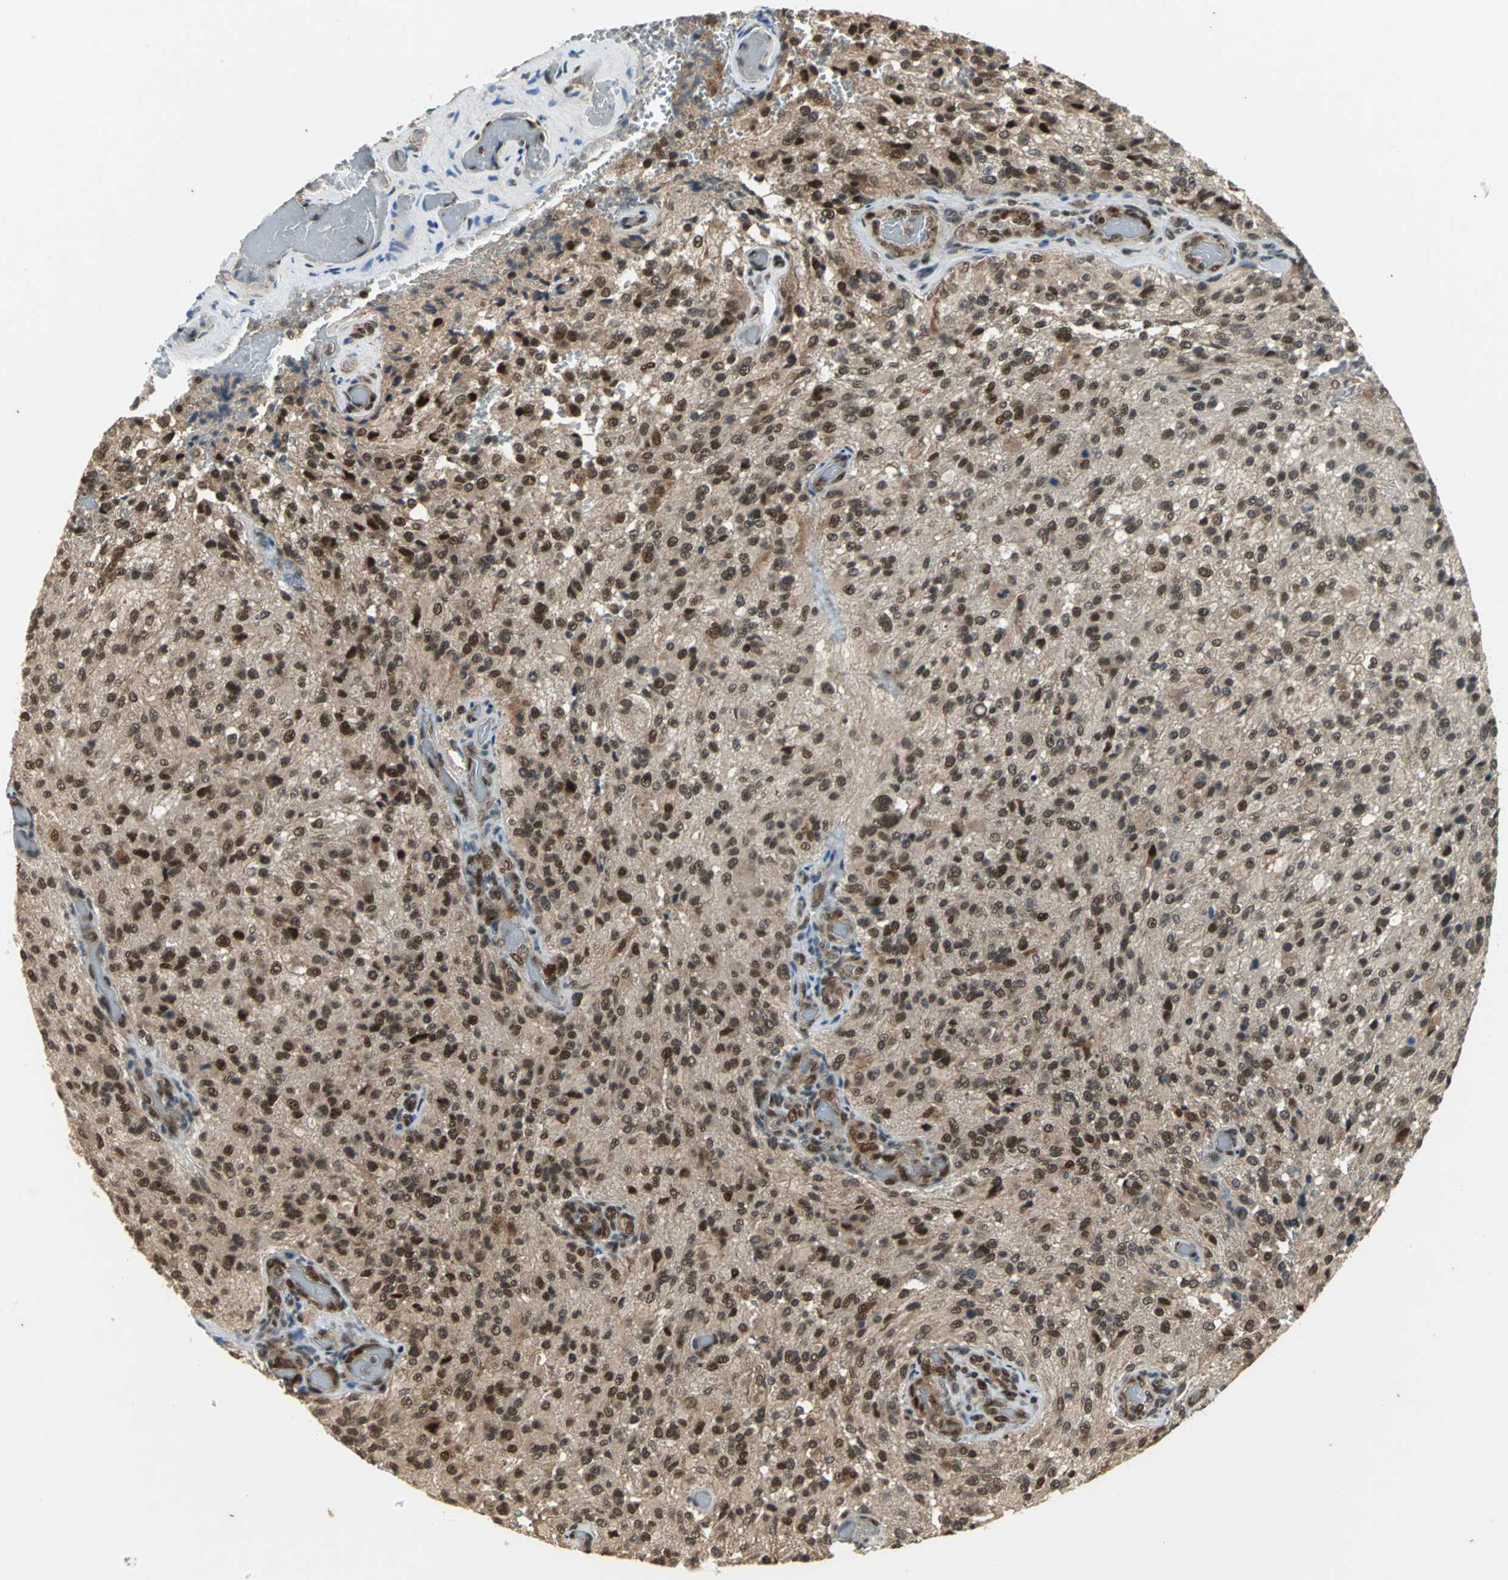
{"staining": {"intensity": "weak", "quantity": "25%-75%", "location": "cytoplasmic/membranous,nuclear"}, "tissue": "glioma", "cell_type": "Tumor cells", "image_type": "cancer", "snomed": [{"axis": "morphology", "description": "Normal tissue, NOS"}, {"axis": "morphology", "description": "Glioma, malignant, High grade"}, {"axis": "topography", "description": "Cerebral cortex"}], "caption": "IHC of human high-grade glioma (malignant) displays low levels of weak cytoplasmic/membranous and nuclear expression in about 25%-75% of tumor cells. (DAB IHC, brown staining for protein, blue staining for nuclei).", "gene": "NOTCH3", "patient": {"sex": "male", "age": 56}}